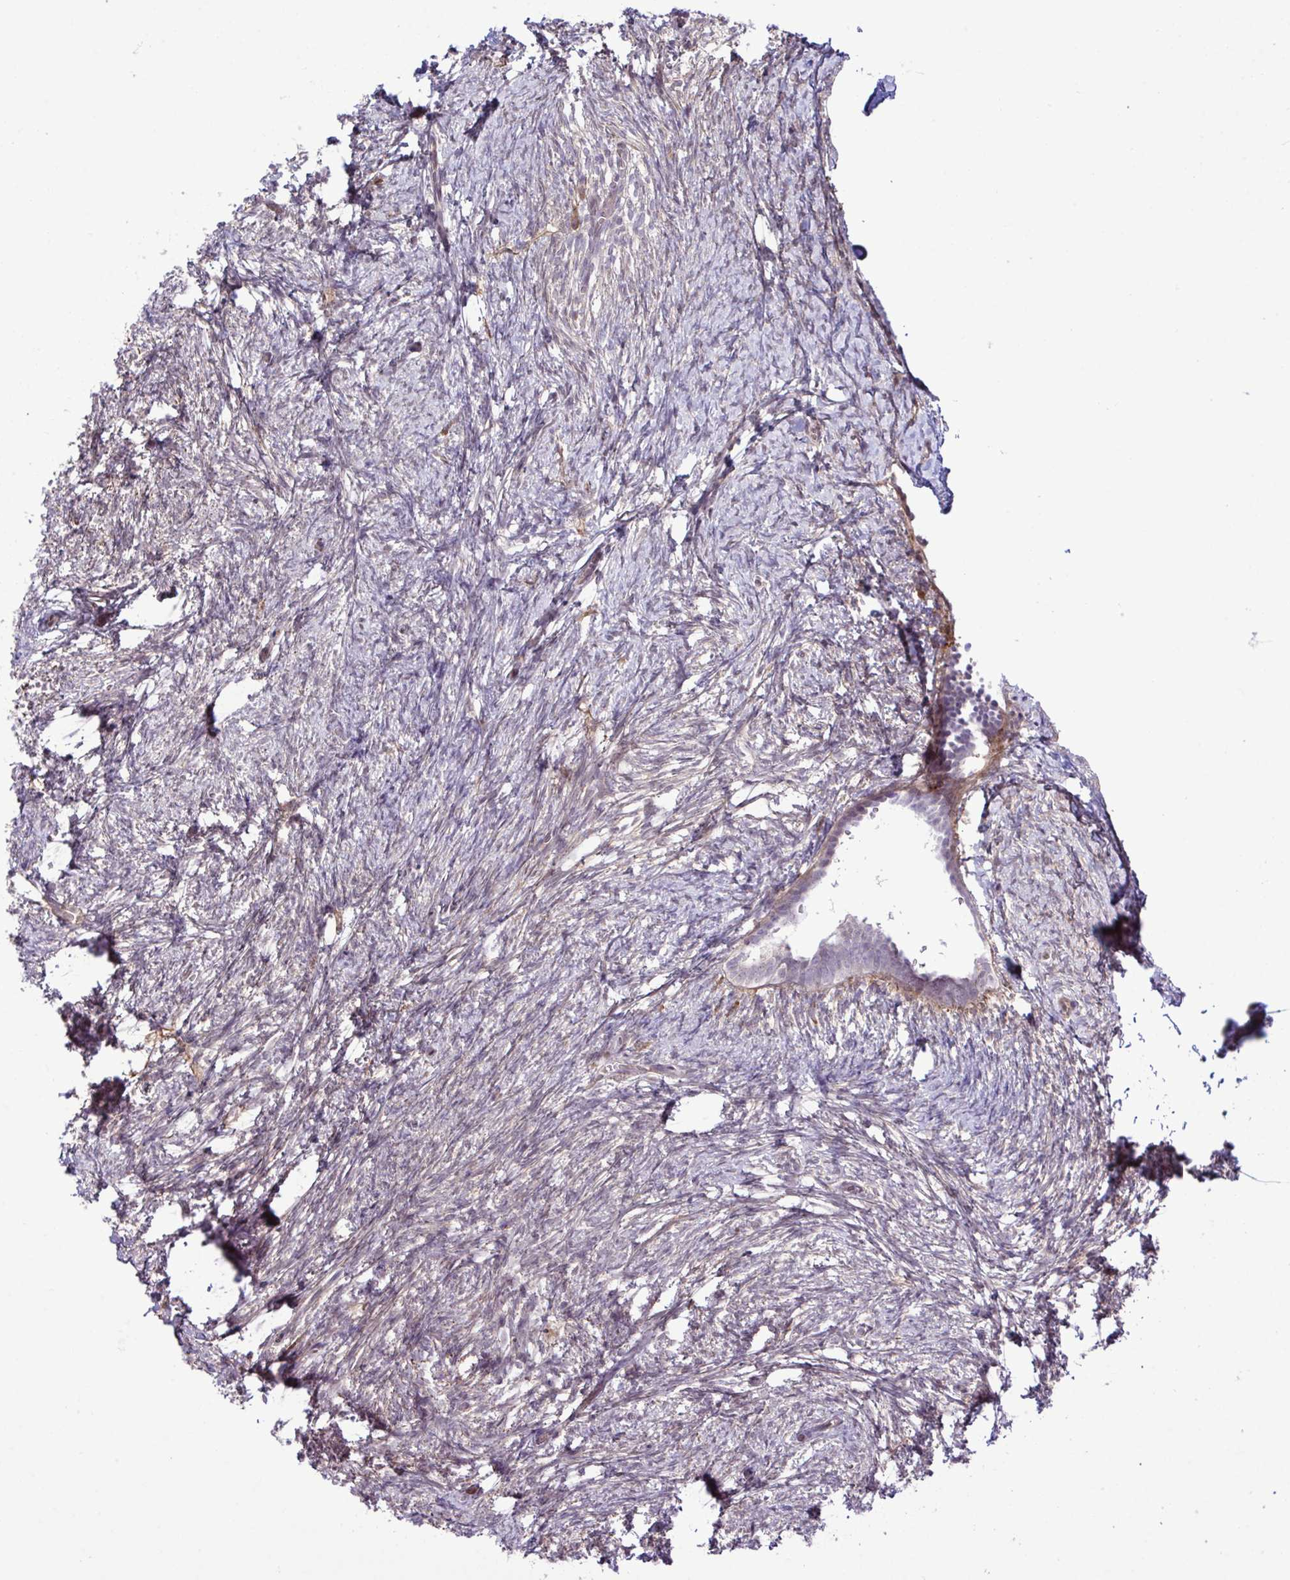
{"staining": {"intensity": "strong", "quantity": ">75%", "location": "cytoplasmic/membranous"}, "tissue": "ovary", "cell_type": "Follicle cells", "image_type": "normal", "snomed": [{"axis": "morphology", "description": "Normal tissue, NOS"}, {"axis": "topography", "description": "Ovary"}], "caption": "An immunohistochemistry (IHC) micrograph of benign tissue is shown. Protein staining in brown highlights strong cytoplasmic/membranous positivity in ovary within follicle cells.", "gene": "CMPK1", "patient": {"sex": "female", "age": 41}}